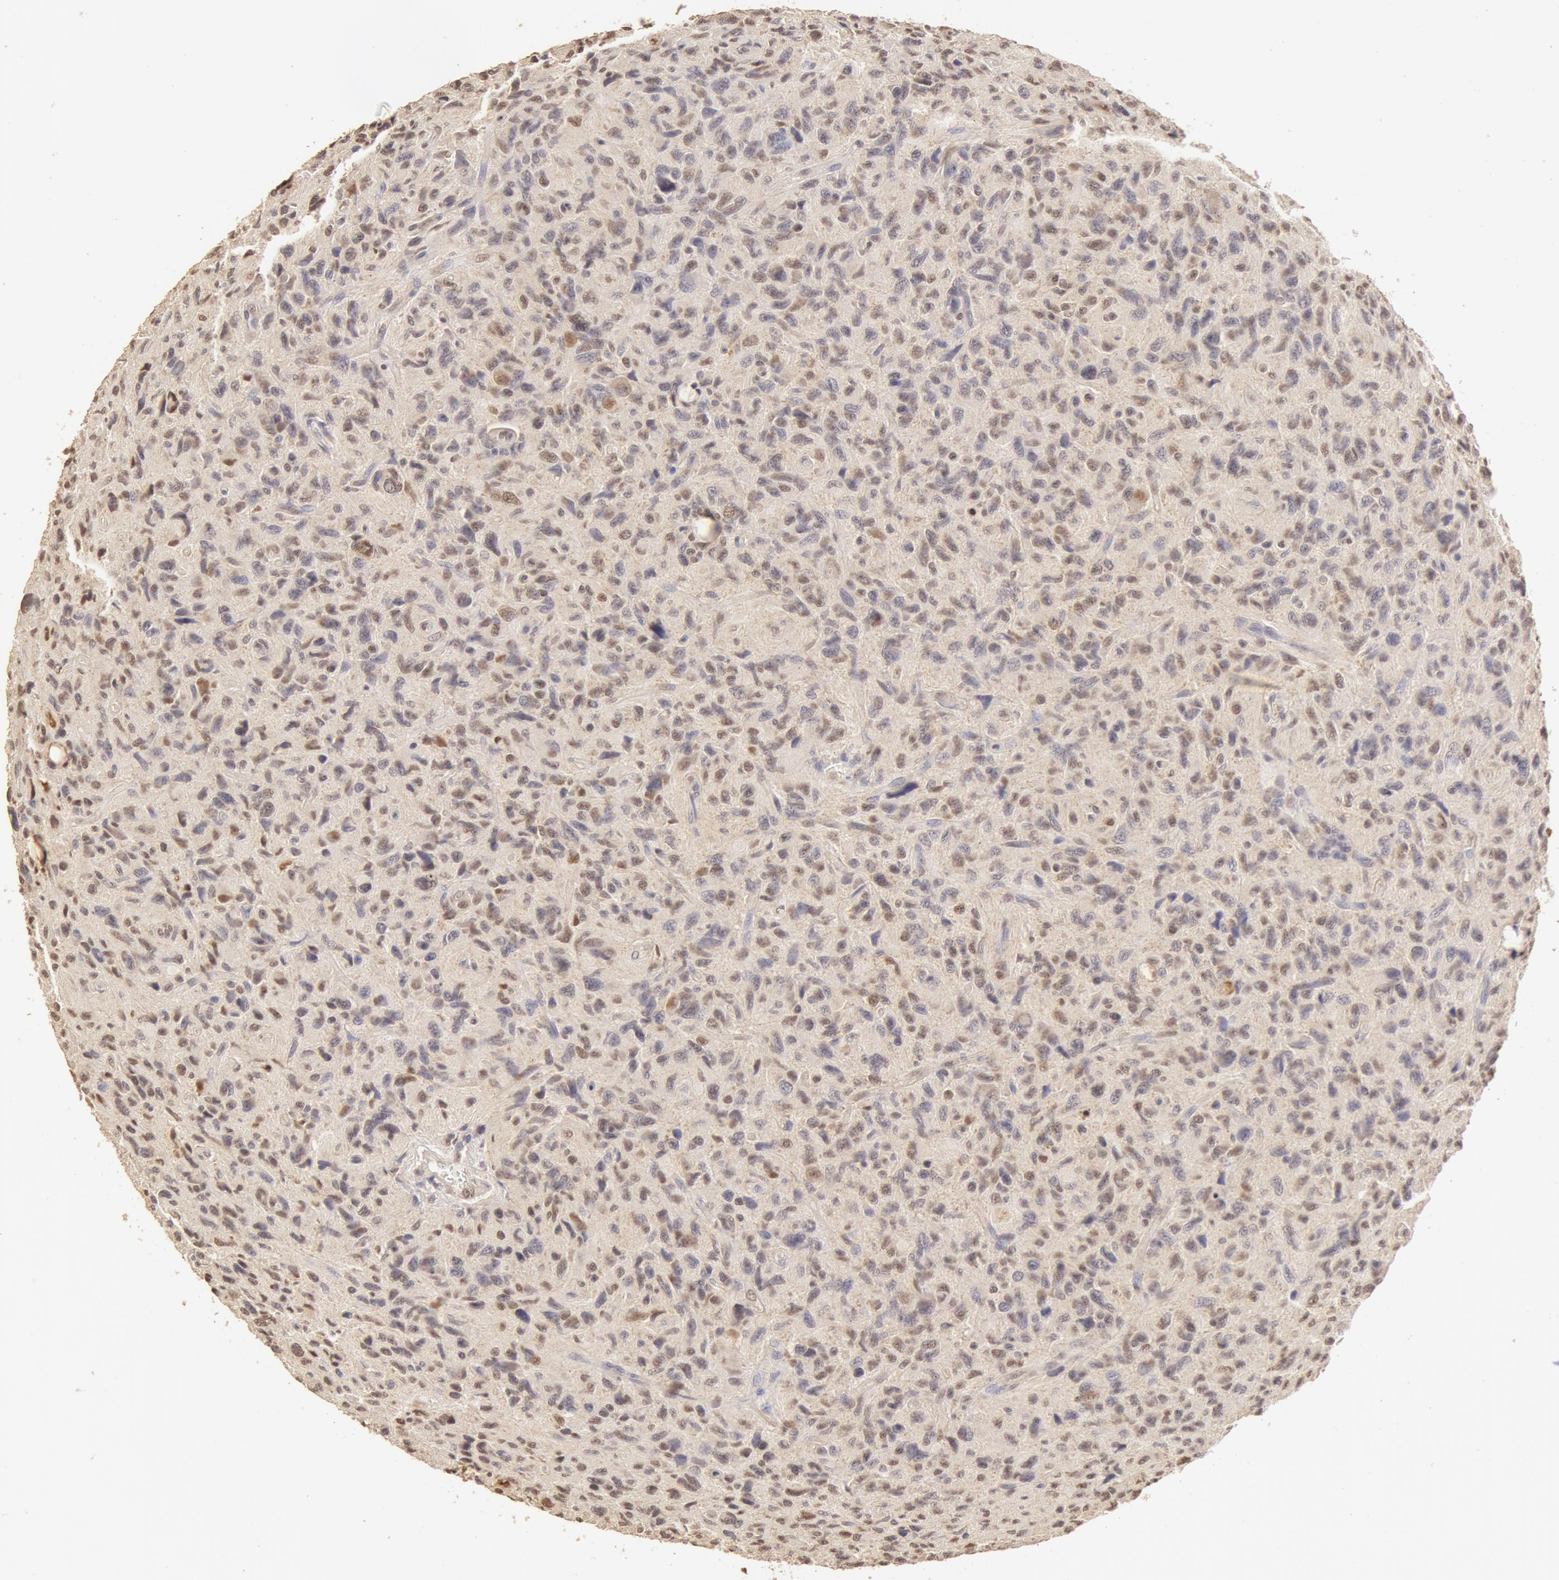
{"staining": {"intensity": "moderate", "quantity": "25%-75%", "location": "nuclear"}, "tissue": "glioma", "cell_type": "Tumor cells", "image_type": "cancer", "snomed": [{"axis": "morphology", "description": "Glioma, malignant, High grade"}, {"axis": "topography", "description": "Brain"}], "caption": "High-grade glioma (malignant) tissue demonstrates moderate nuclear staining in approximately 25%-75% of tumor cells The protein is stained brown, and the nuclei are stained in blue (DAB IHC with brightfield microscopy, high magnification).", "gene": "SNRNP70", "patient": {"sex": "female", "age": 60}}